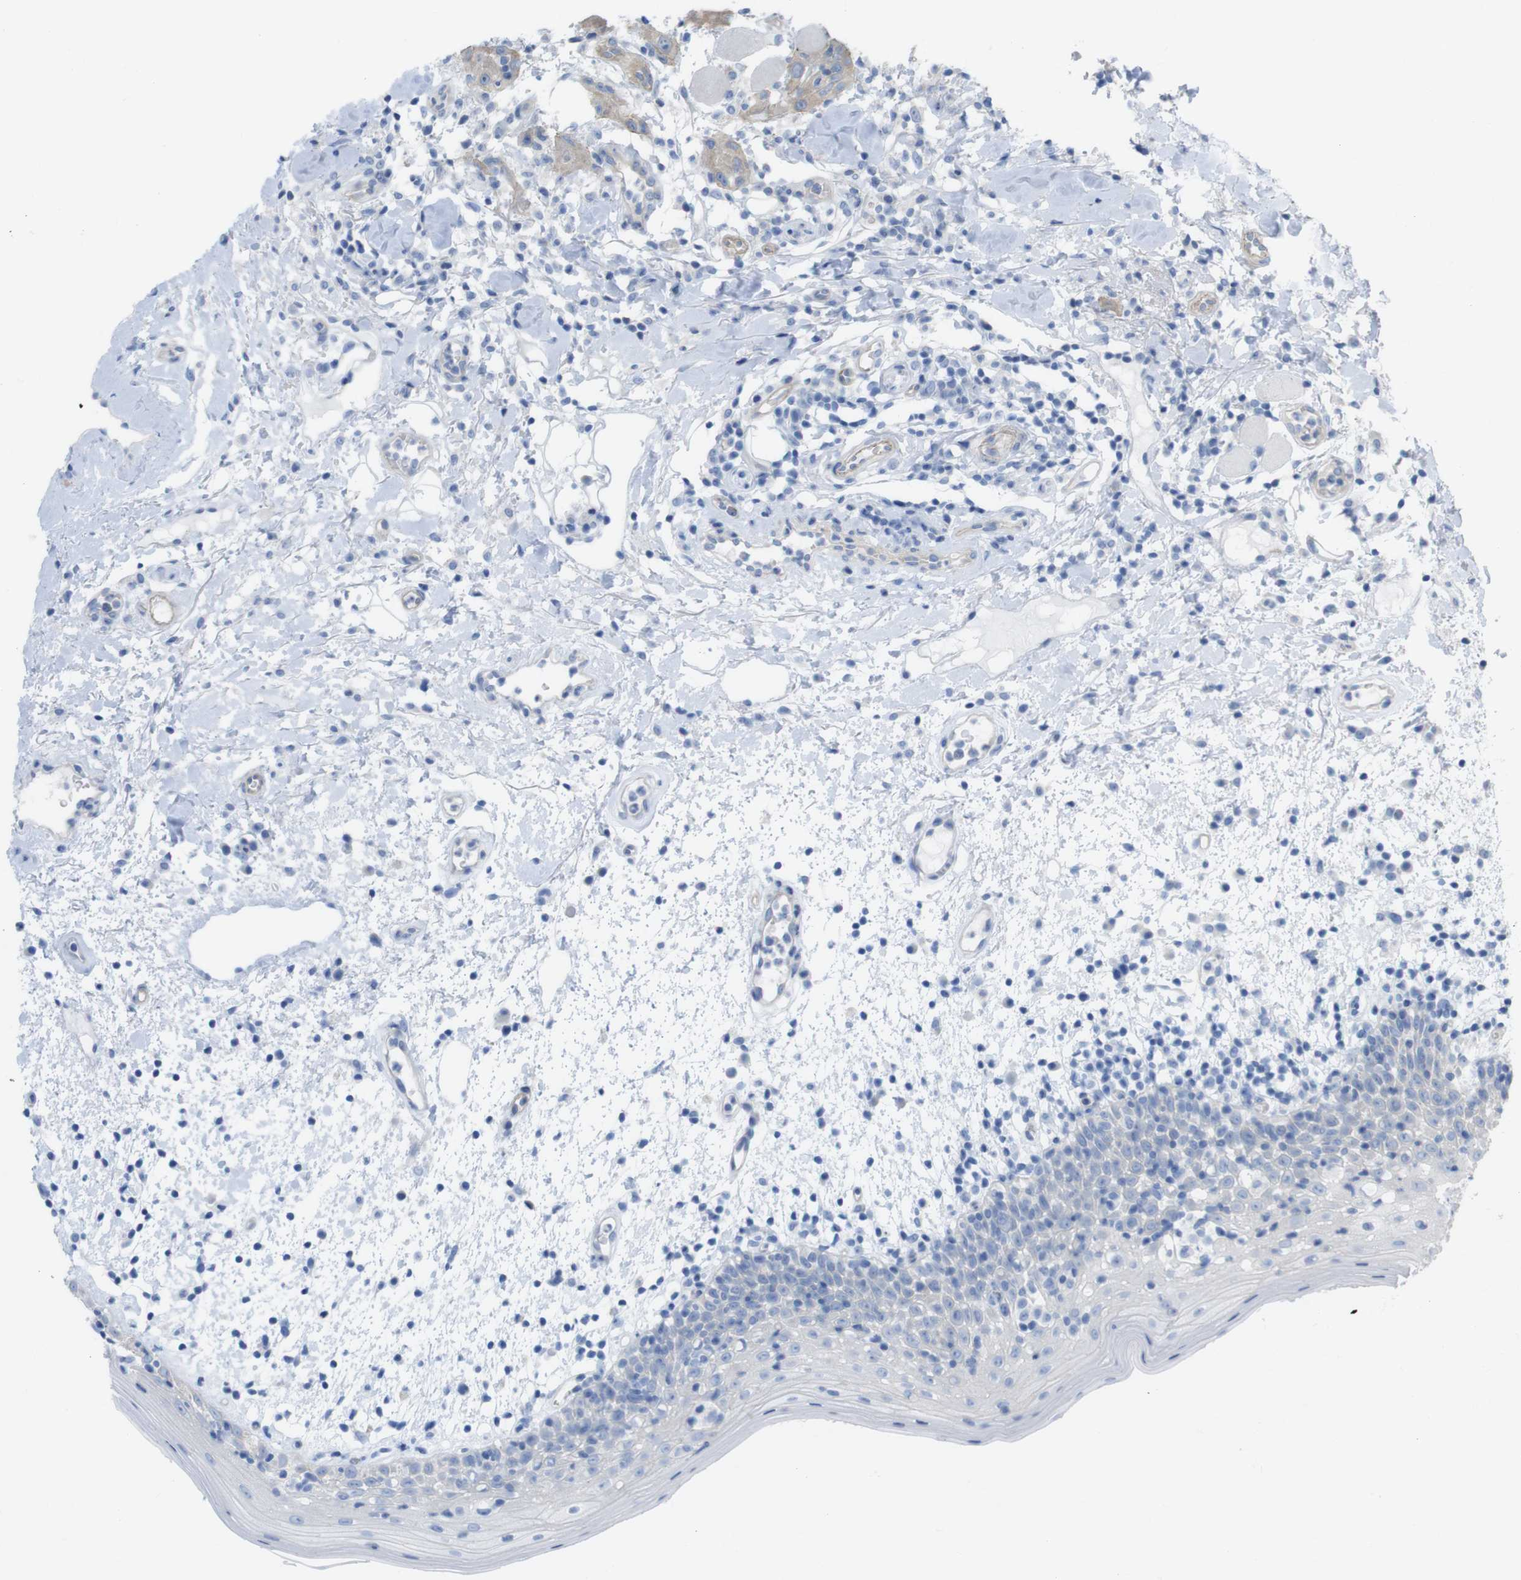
{"staining": {"intensity": "weak", "quantity": "<25%", "location": "cytoplasmic/membranous"}, "tissue": "oral mucosa", "cell_type": "Squamous epithelial cells", "image_type": "normal", "snomed": [{"axis": "morphology", "description": "Normal tissue, NOS"}, {"axis": "morphology", "description": "Squamous cell carcinoma, NOS"}, {"axis": "topography", "description": "Skeletal muscle"}, {"axis": "topography", "description": "Oral tissue"}], "caption": "High magnification brightfield microscopy of normal oral mucosa stained with DAB (brown) and counterstained with hematoxylin (blue): squamous epithelial cells show no significant staining.", "gene": "PREX2", "patient": {"sex": "male", "age": 71}}